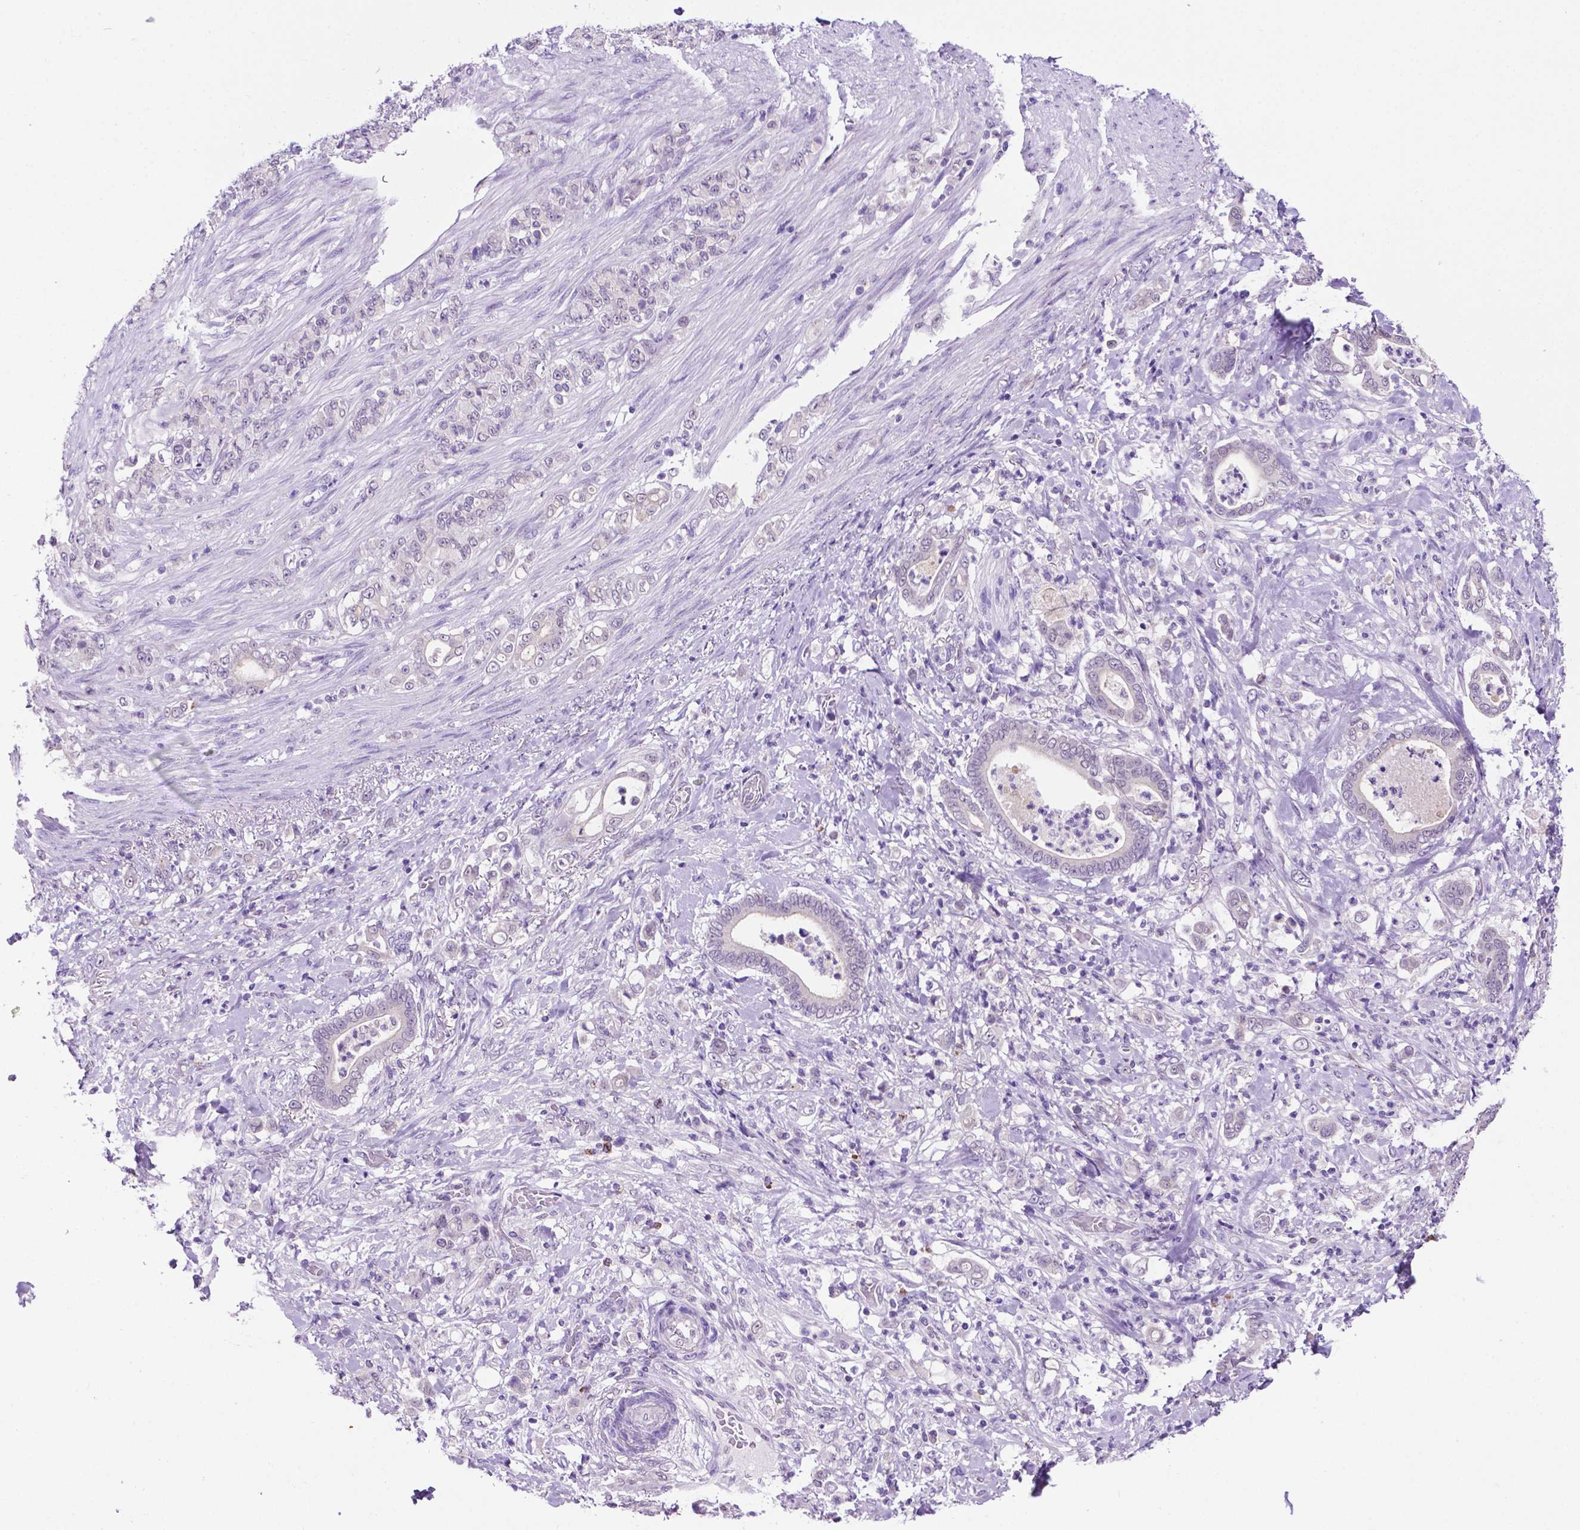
{"staining": {"intensity": "negative", "quantity": "none", "location": "none"}, "tissue": "stomach cancer", "cell_type": "Tumor cells", "image_type": "cancer", "snomed": [{"axis": "morphology", "description": "Adenocarcinoma, NOS"}, {"axis": "topography", "description": "Stomach"}], "caption": "Stomach cancer stained for a protein using immunohistochemistry exhibits no expression tumor cells.", "gene": "MMP27", "patient": {"sex": "female", "age": 79}}